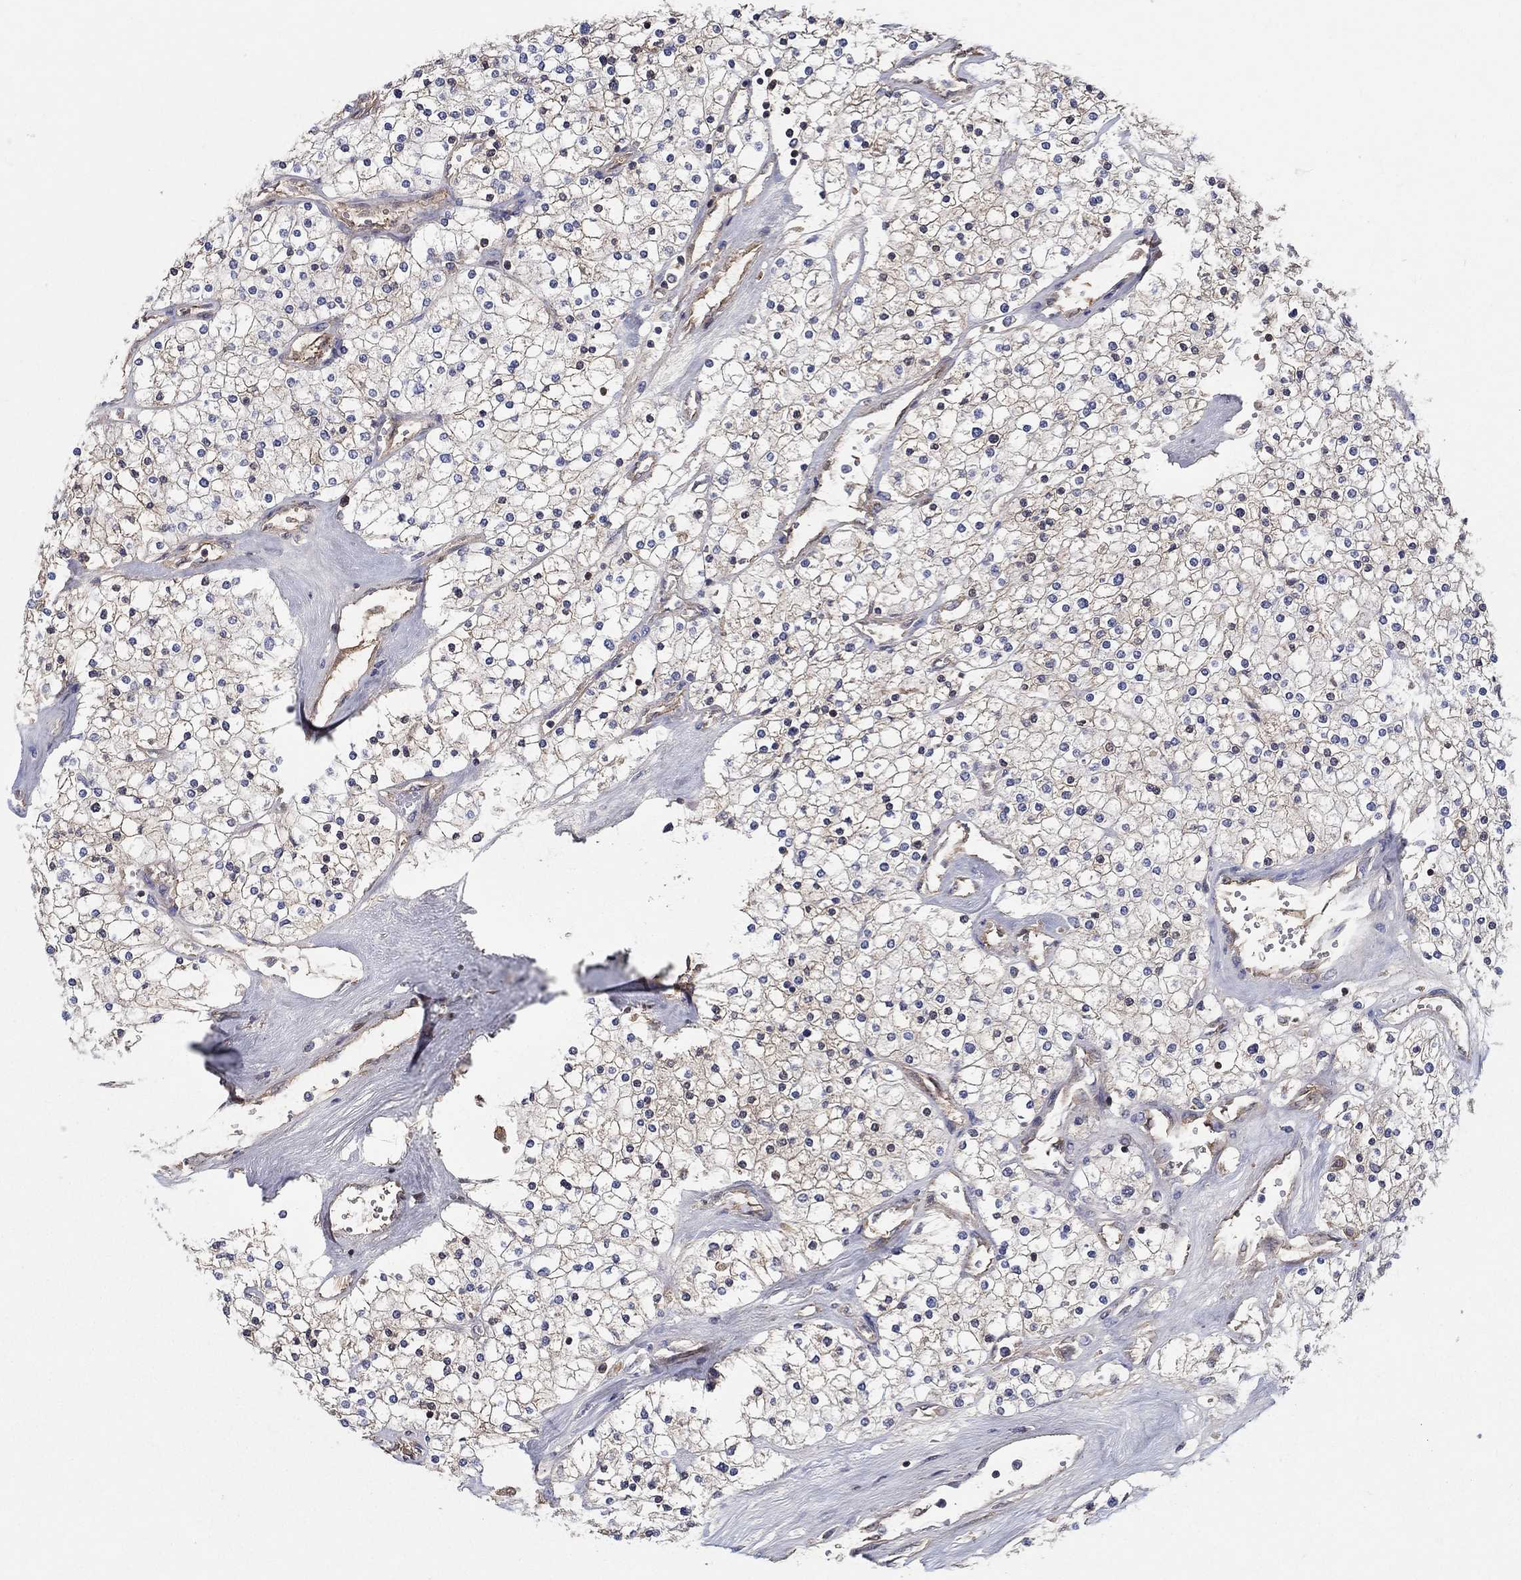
{"staining": {"intensity": "weak", "quantity": "<25%", "location": "cytoplasmic/membranous"}, "tissue": "renal cancer", "cell_type": "Tumor cells", "image_type": "cancer", "snomed": [{"axis": "morphology", "description": "Adenocarcinoma, NOS"}, {"axis": "topography", "description": "Kidney"}], "caption": "The photomicrograph reveals no staining of tumor cells in renal cancer. Brightfield microscopy of immunohistochemistry (IHC) stained with DAB (3,3'-diaminobenzidine) (brown) and hematoxylin (blue), captured at high magnification.", "gene": "AGFG2", "patient": {"sex": "male", "age": 80}}